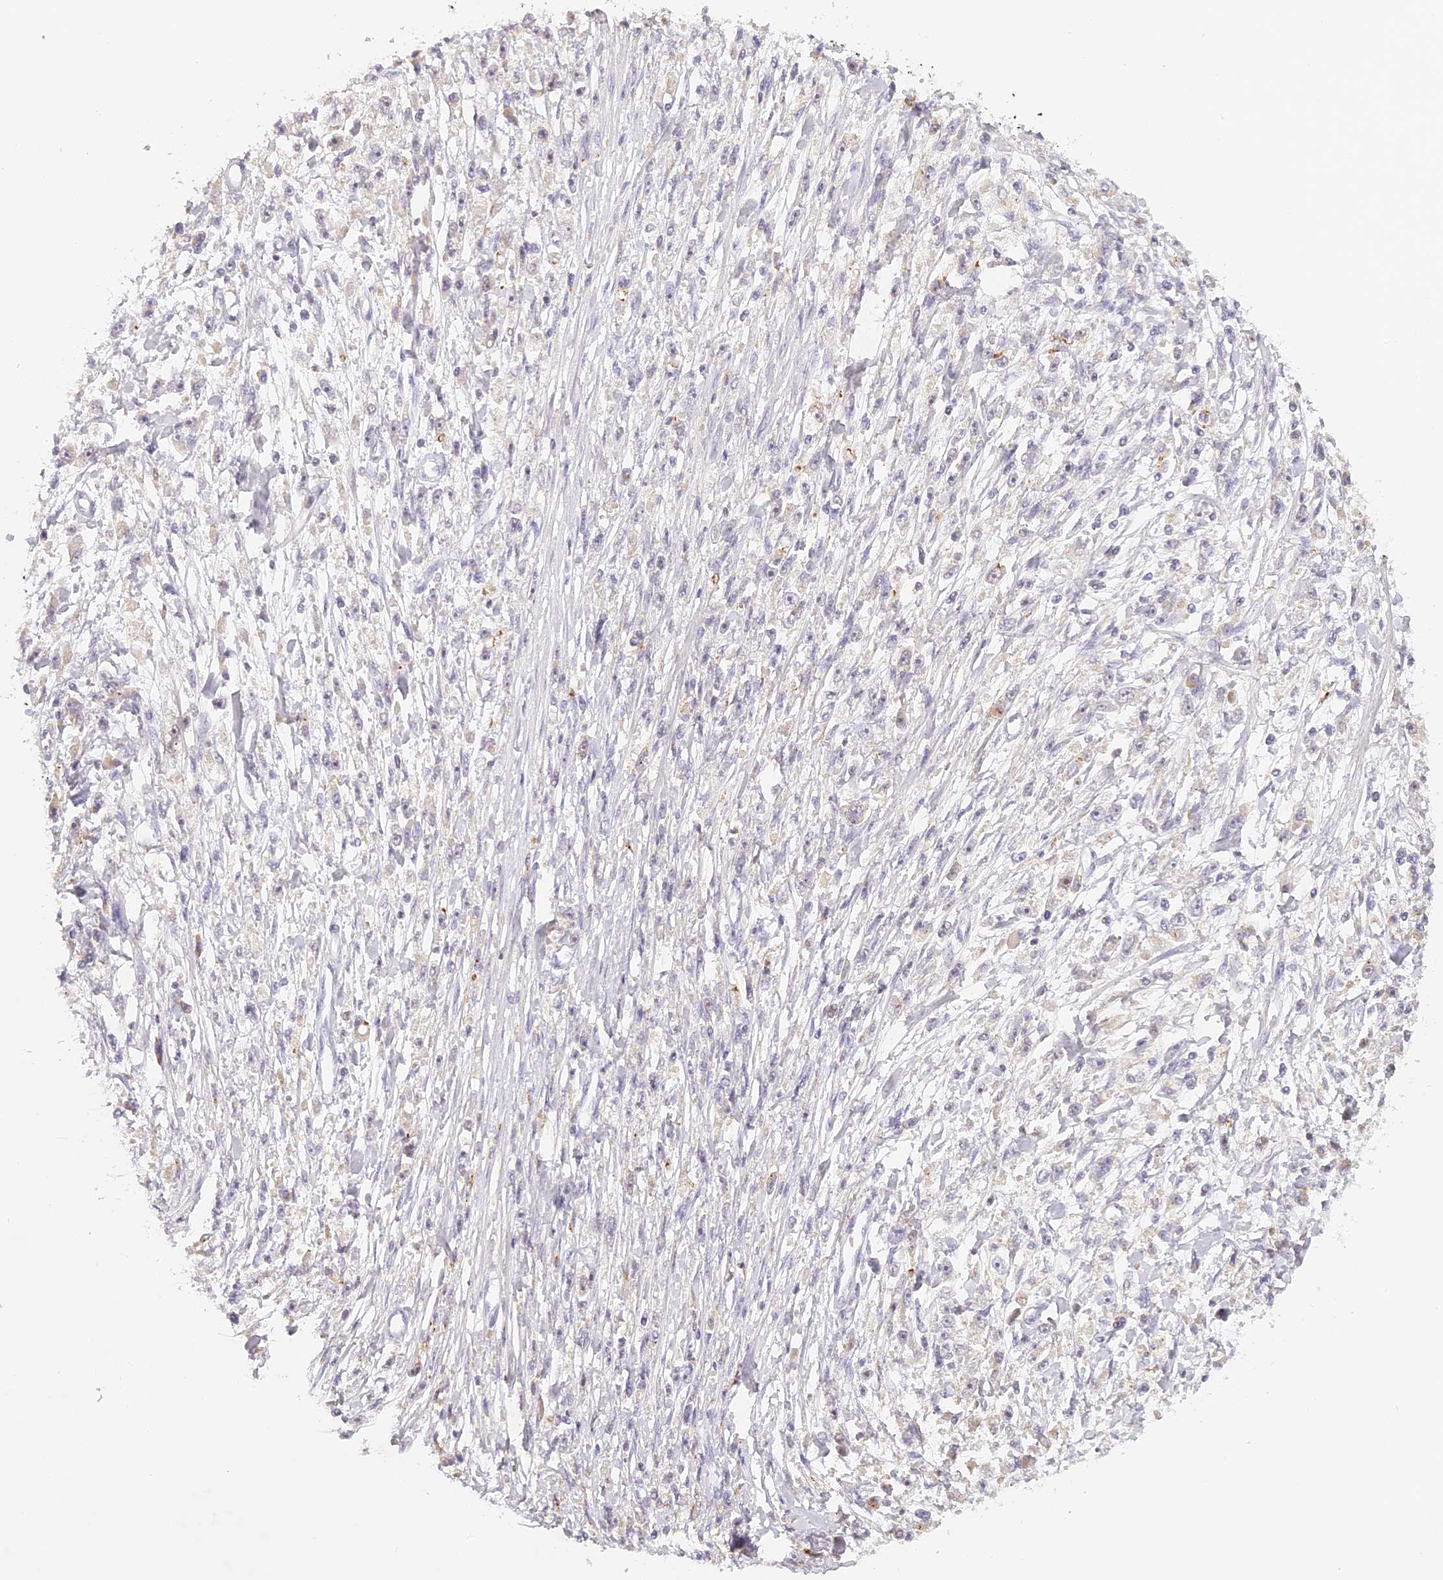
{"staining": {"intensity": "negative", "quantity": "none", "location": "none"}, "tissue": "stomach cancer", "cell_type": "Tumor cells", "image_type": "cancer", "snomed": [{"axis": "morphology", "description": "Adenocarcinoma, NOS"}, {"axis": "topography", "description": "Stomach"}], "caption": "High power microscopy micrograph of an IHC micrograph of stomach adenocarcinoma, revealing no significant staining in tumor cells.", "gene": "ELL3", "patient": {"sex": "female", "age": 59}}